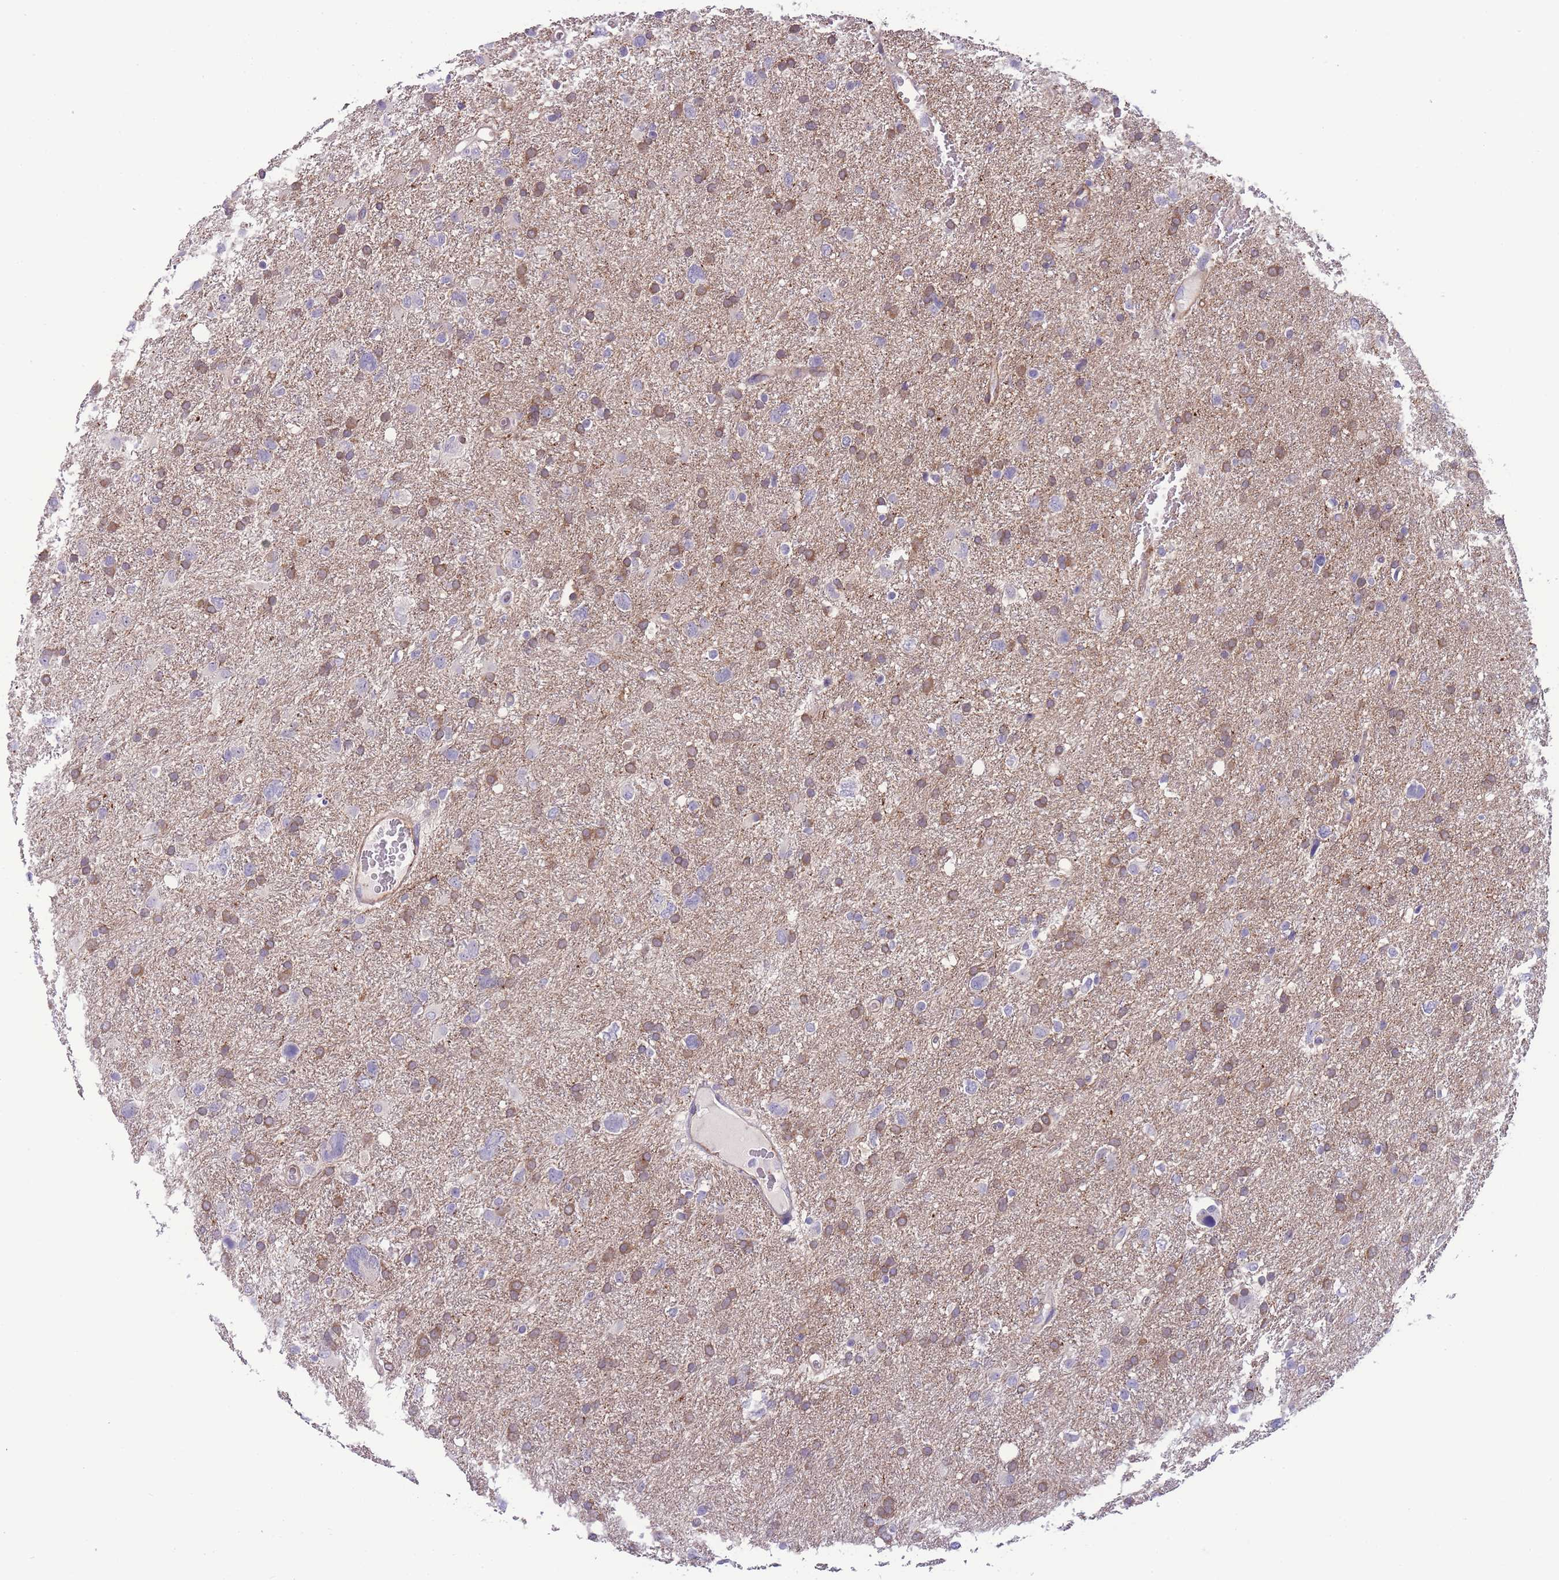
{"staining": {"intensity": "moderate", "quantity": ">75%", "location": "cytoplasmic/membranous"}, "tissue": "glioma", "cell_type": "Tumor cells", "image_type": "cancer", "snomed": [{"axis": "morphology", "description": "Glioma, malignant, High grade"}, {"axis": "topography", "description": "Brain"}], "caption": "Glioma was stained to show a protein in brown. There is medium levels of moderate cytoplasmic/membranous staining in approximately >75% of tumor cells. (DAB (3,3'-diaminobenzidine) = brown stain, brightfield microscopy at high magnification).", "gene": "FAM124A", "patient": {"sex": "male", "age": 61}}